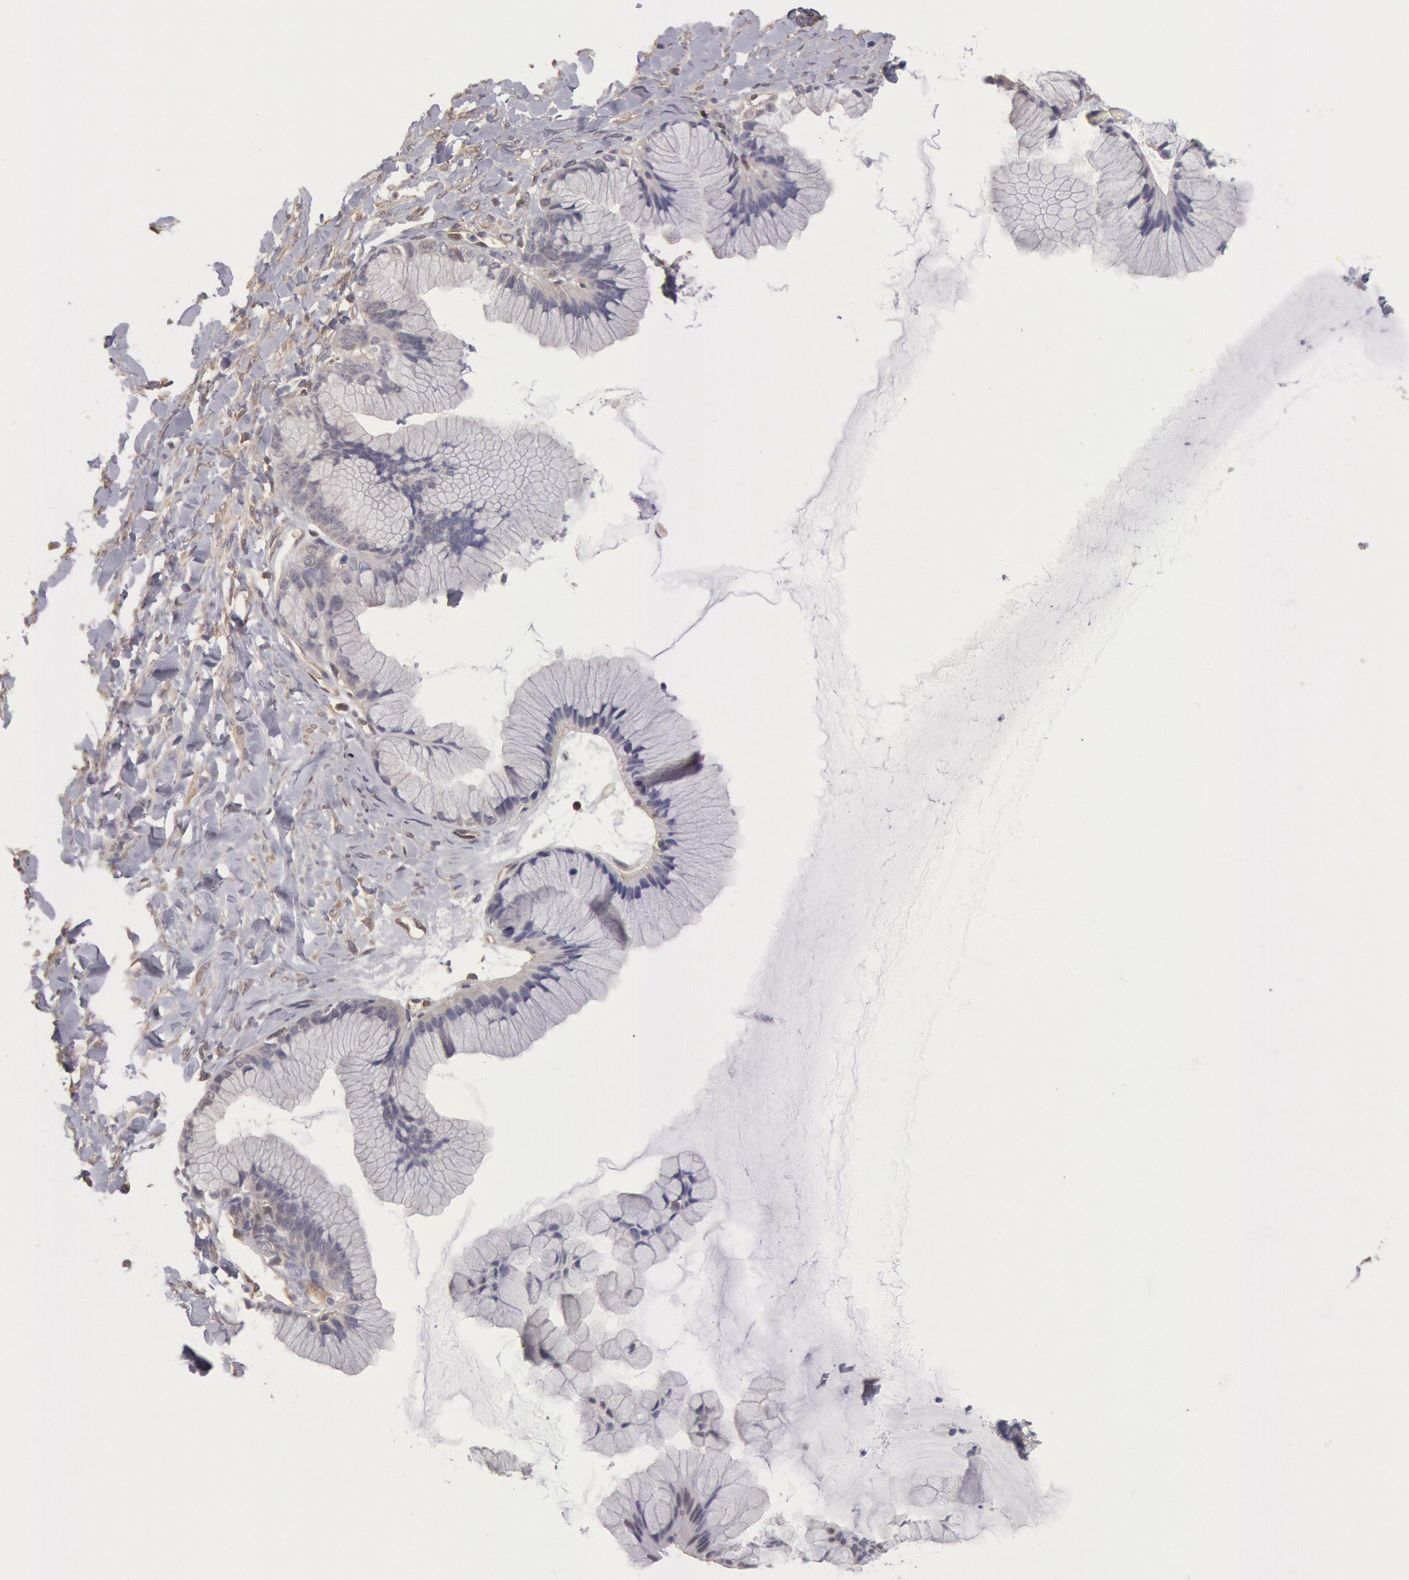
{"staining": {"intensity": "negative", "quantity": "none", "location": "none"}, "tissue": "ovarian cancer", "cell_type": "Tumor cells", "image_type": "cancer", "snomed": [{"axis": "morphology", "description": "Cystadenocarcinoma, mucinous, NOS"}, {"axis": "topography", "description": "Ovary"}], "caption": "High power microscopy histopathology image of an IHC photomicrograph of ovarian mucinous cystadenocarcinoma, revealing no significant expression in tumor cells.", "gene": "CCDC50", "patient": {"sex": "female", "age": 41}}